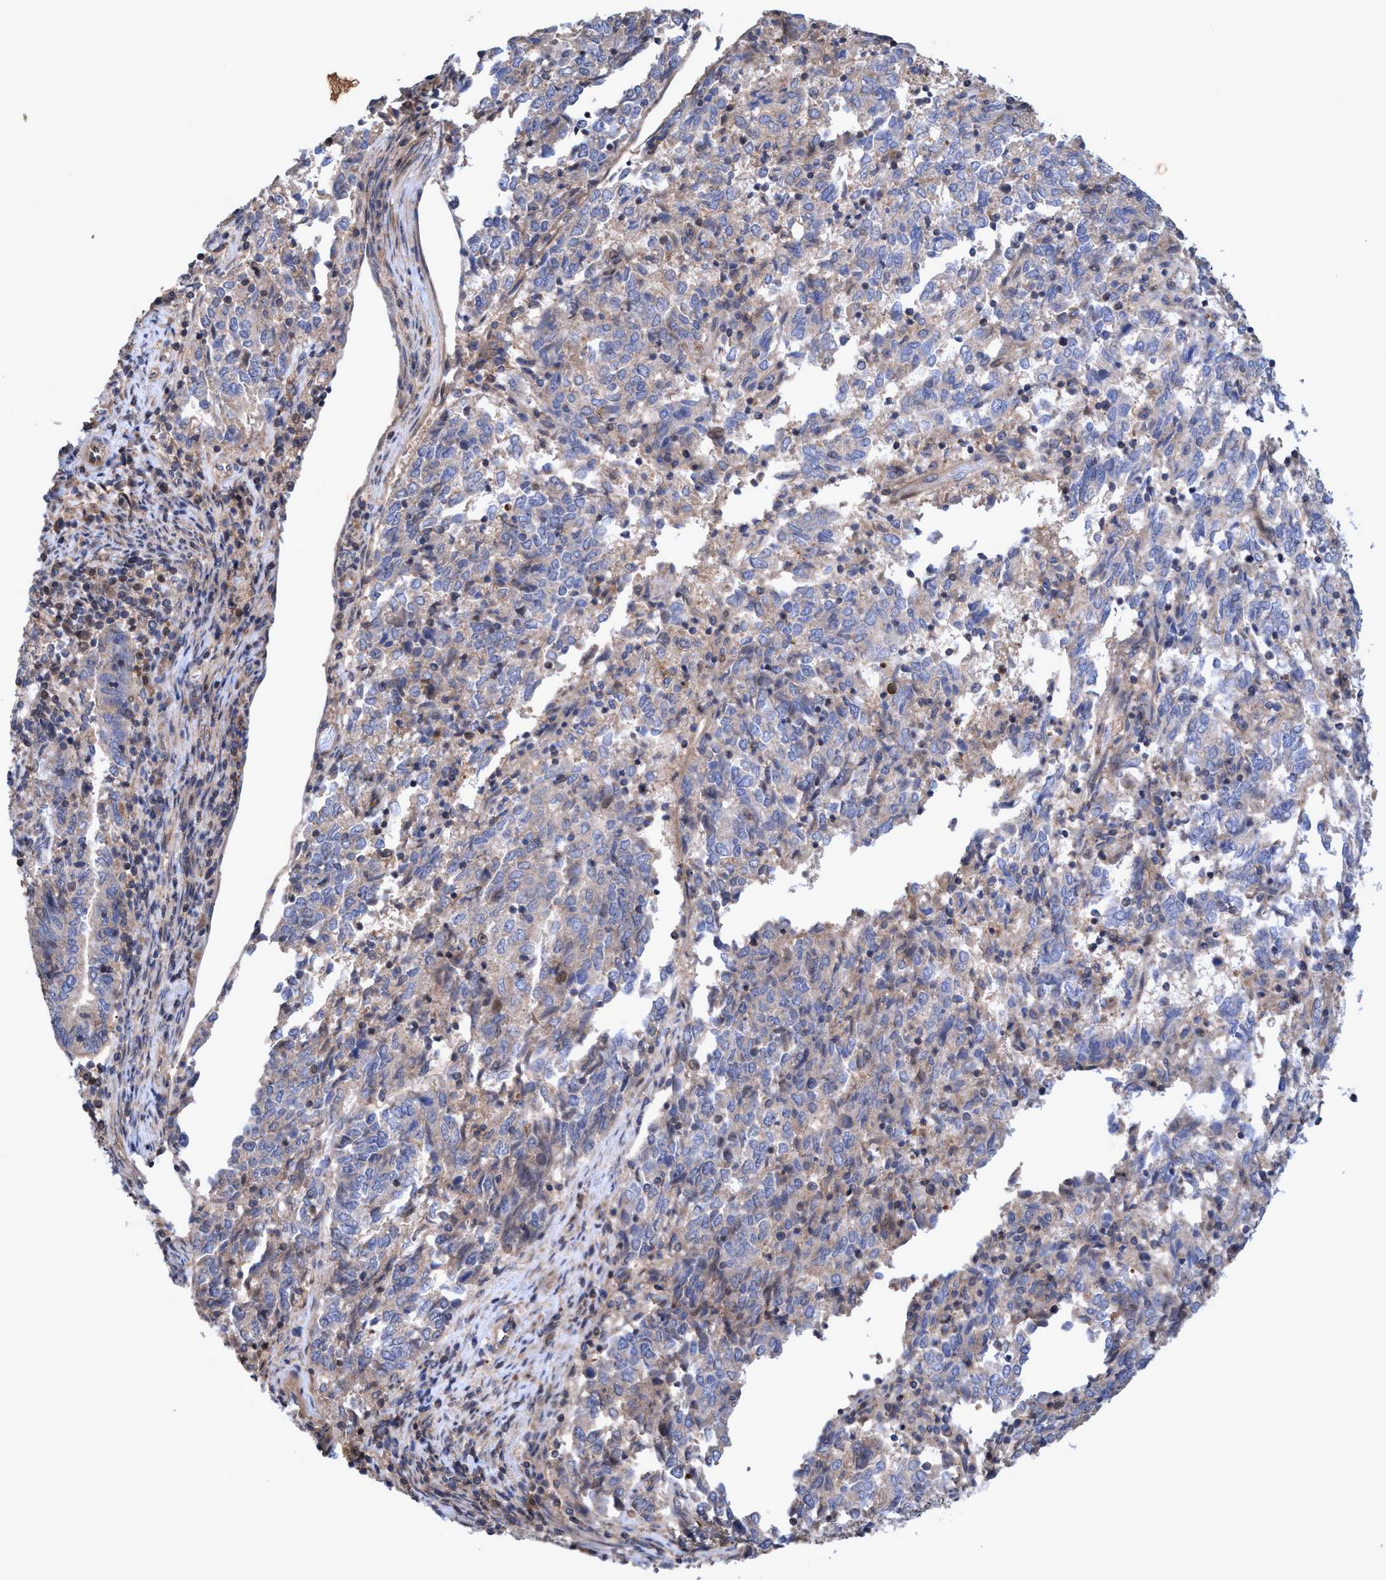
{"staining": {"intensity": "weak", "quantity": "<25%", "location": "cytoplasmic/membranous"}, "tissue": "endometrial cancer", "cell_type": "Tumor cells", "image_type": "cancer", "snomed": [{"axis": "morphology", "description": "Adenocarcinoma, NOS"}, {"axis": "topography", "description": "Endometrium"}], "caption": "Immunohistochemical staining of adenocarcinoma (endometrial) reveals no significant staining in tumor cells.", "gene": "ZNF677", "patient": {"sex": "female", "age": 80}}